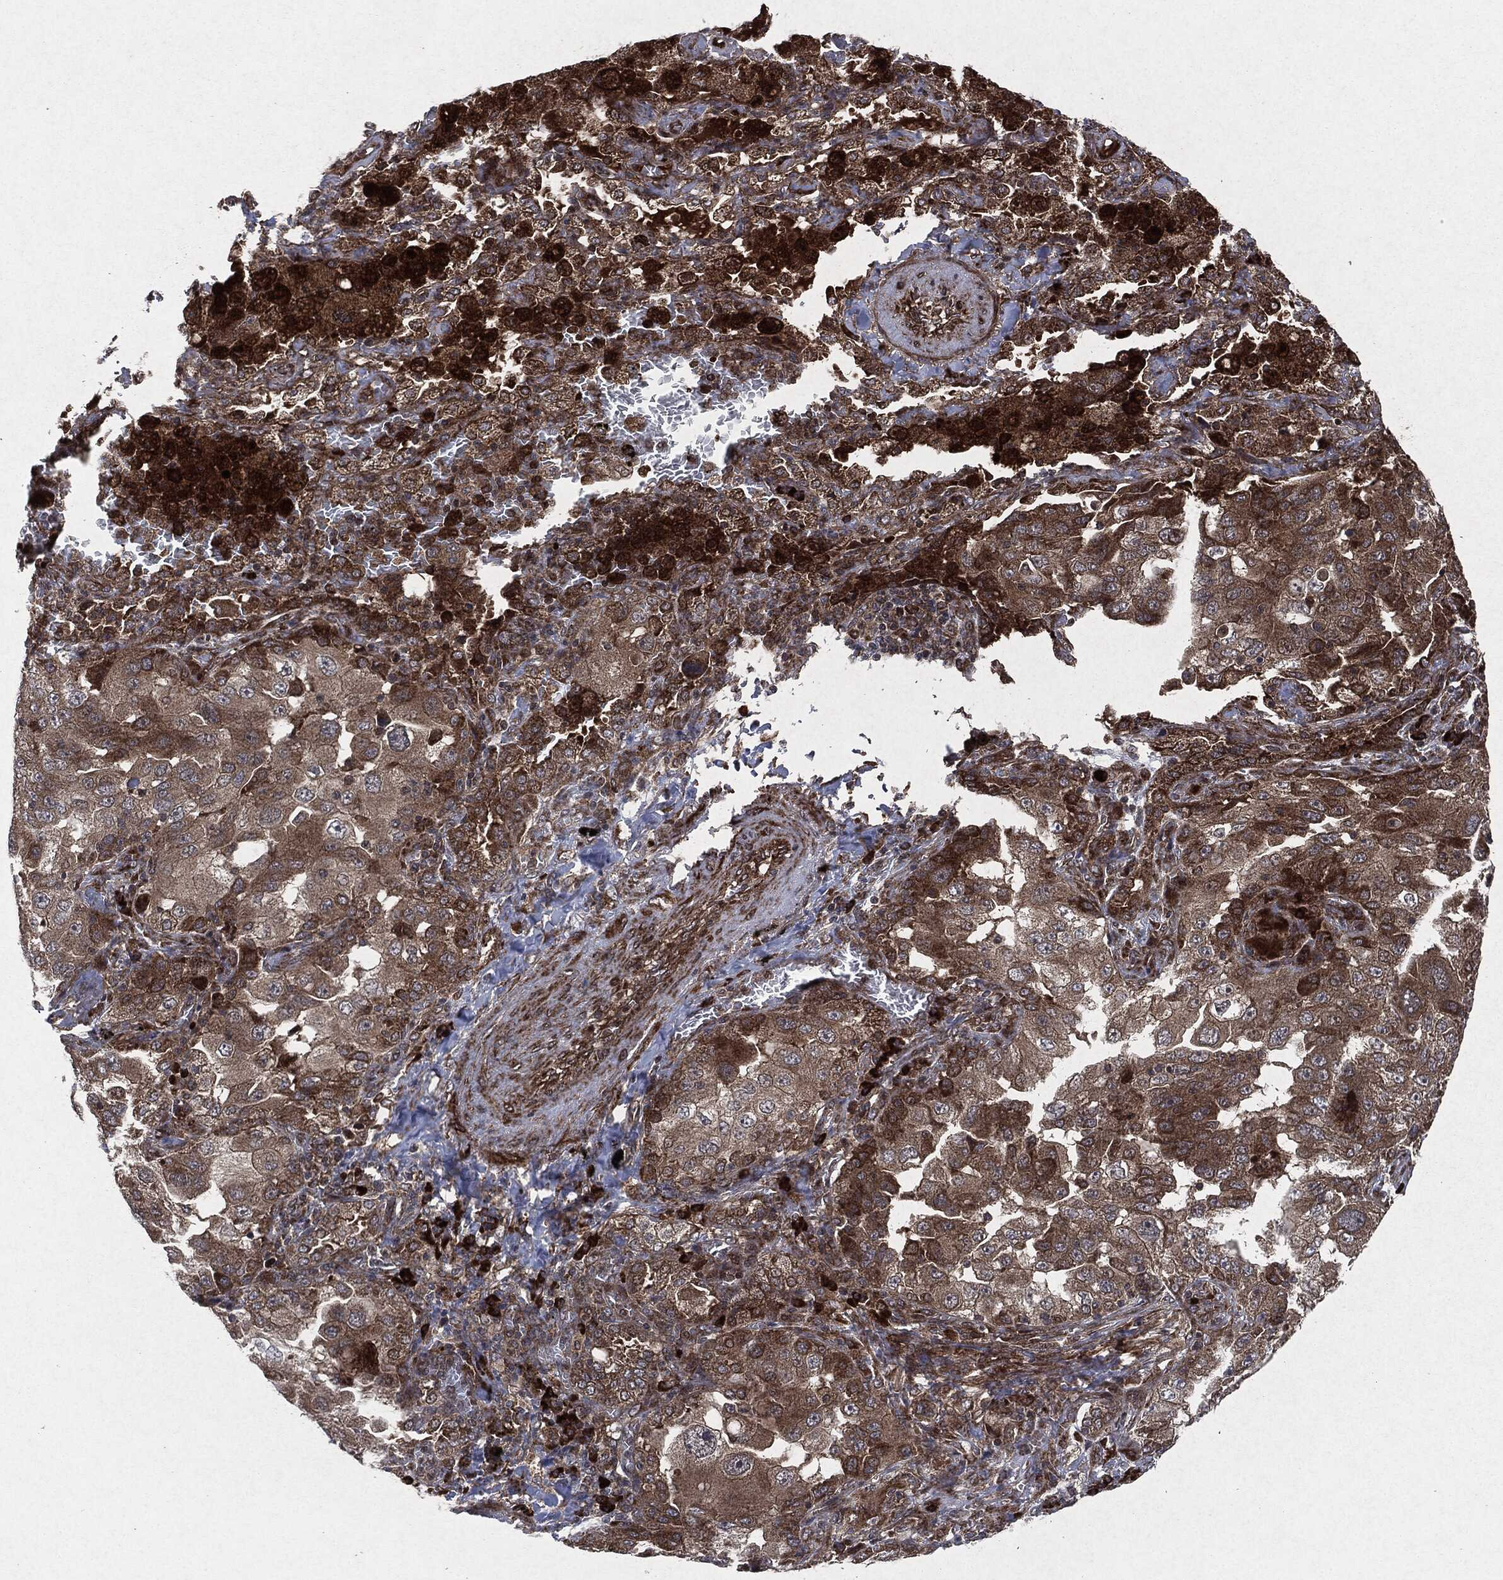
{"staining": {"intensity": "strong", "quantity": "25%-75%", "location": "cytoplasmic/membranous"}, "tissue": "lung cancer", "cell_type": "Tumor cells", "image_type": "cancer", "snomed": [{"axis": "morphology", "description": "Adenocarcinoma, NOS"}, {"axis": "topography", "description": "Lung"}], "caption": "This photomicrograph exhibits immunohistochemistry staining of human lung adenocarcinoma, with high strong cytoplasmic/membranous expression in about 25%-75% of tumor cells.", "gene": "RAF1", "patient": {"sex": "female", "age": 61}}